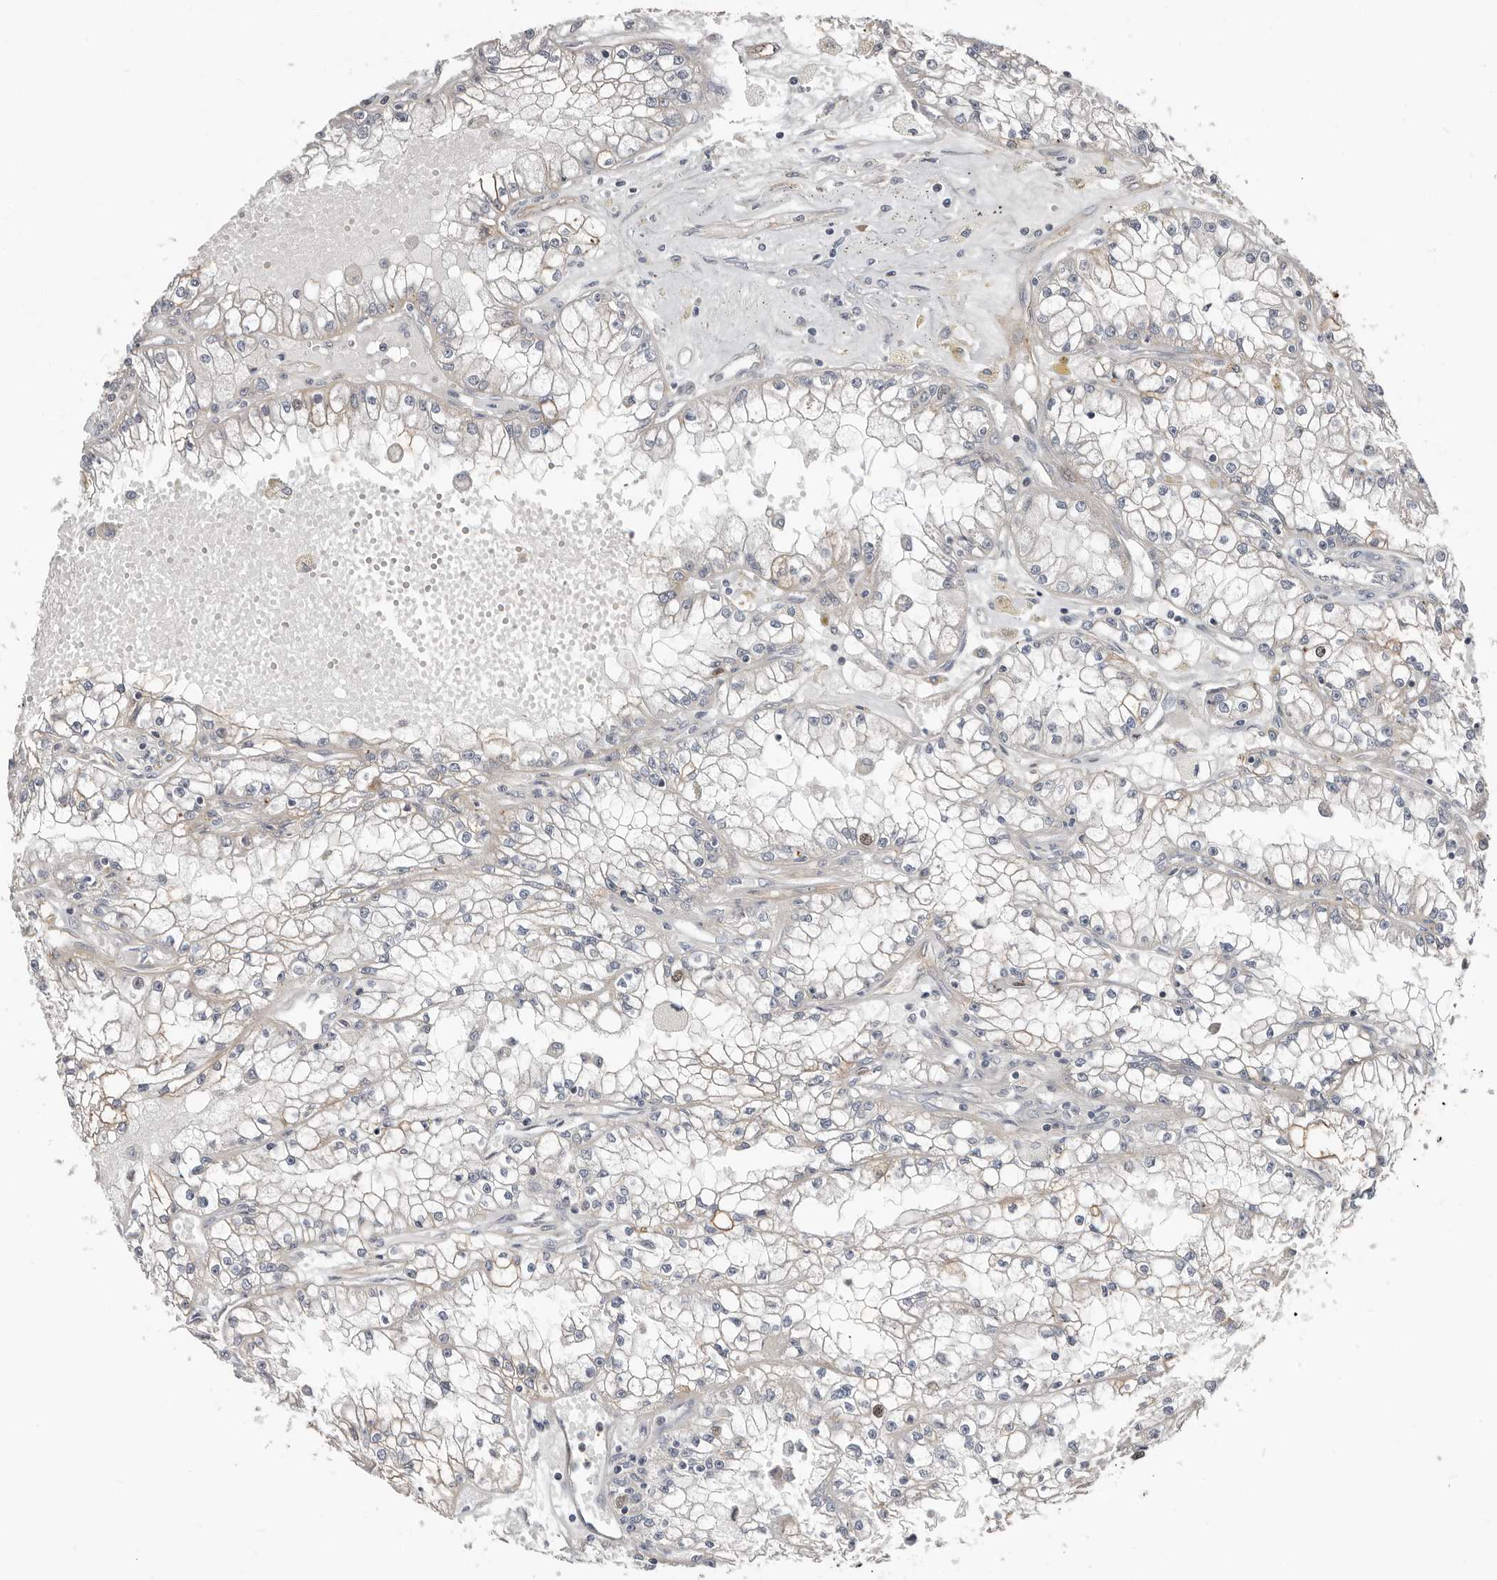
{"staining": {"intensity": "weak", "quantity": "<25%", "location": "cytoplasmic/membranous"}, "tissue": "renal cancer", "cell_type": "Tumor cells", "image_type": "cancer", "snomed": [{"axis": "morphology", "description": "Adenocarcinoma, NOS"}, {"axis": "topography", "description": "Kidney"}], "caption": "This is an immunohistochemistry (IHC) image of renal cancer (adenocarcinoma). There is no staining in tumor cells.", "gene": "SMYD4", "patient": {"sex": "male", "age": 56}}